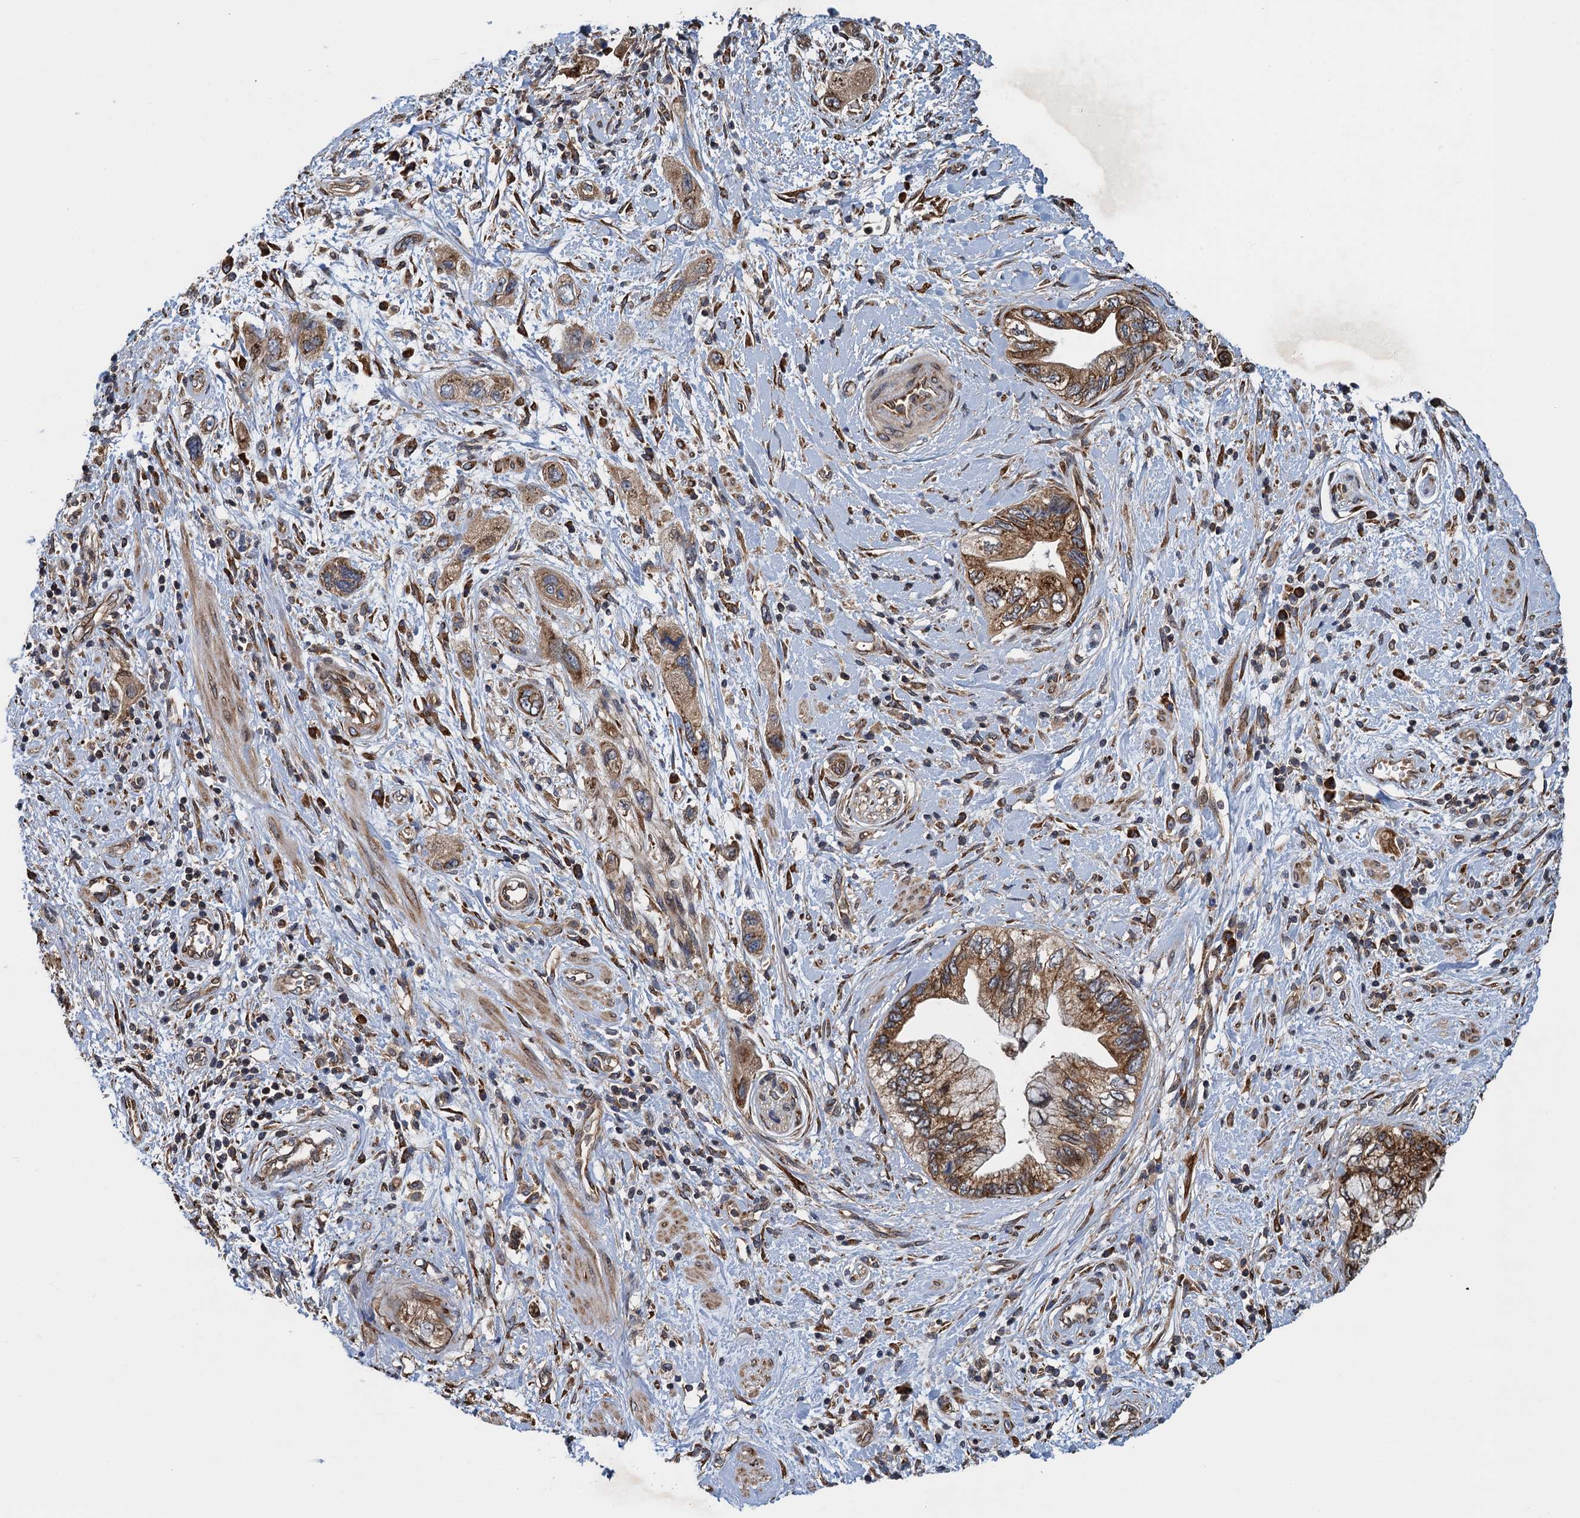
{"staining": {"intensity": "moderate", "quantity": ">75%", "location": "cytoplasmic/membranous"}, "tissue": "pancreatic cancer", "cell_type": "Tumor cells", "image_type": "cancer", "snomed": [{"axis": "morphology", "description": "Adenocarcinoma, NOS"}, {"axis": "topography", "description": "Pancreas"}], "caption": "Approximately >75% of tumor cells in adenocarcinoma (pancreatic) show moderate cytoplasmic/membranous protein positivity as visualized by brown immunohistochemical staining.", "gene": "MDM1", "patient": {"sex": "female", "age": 73}}